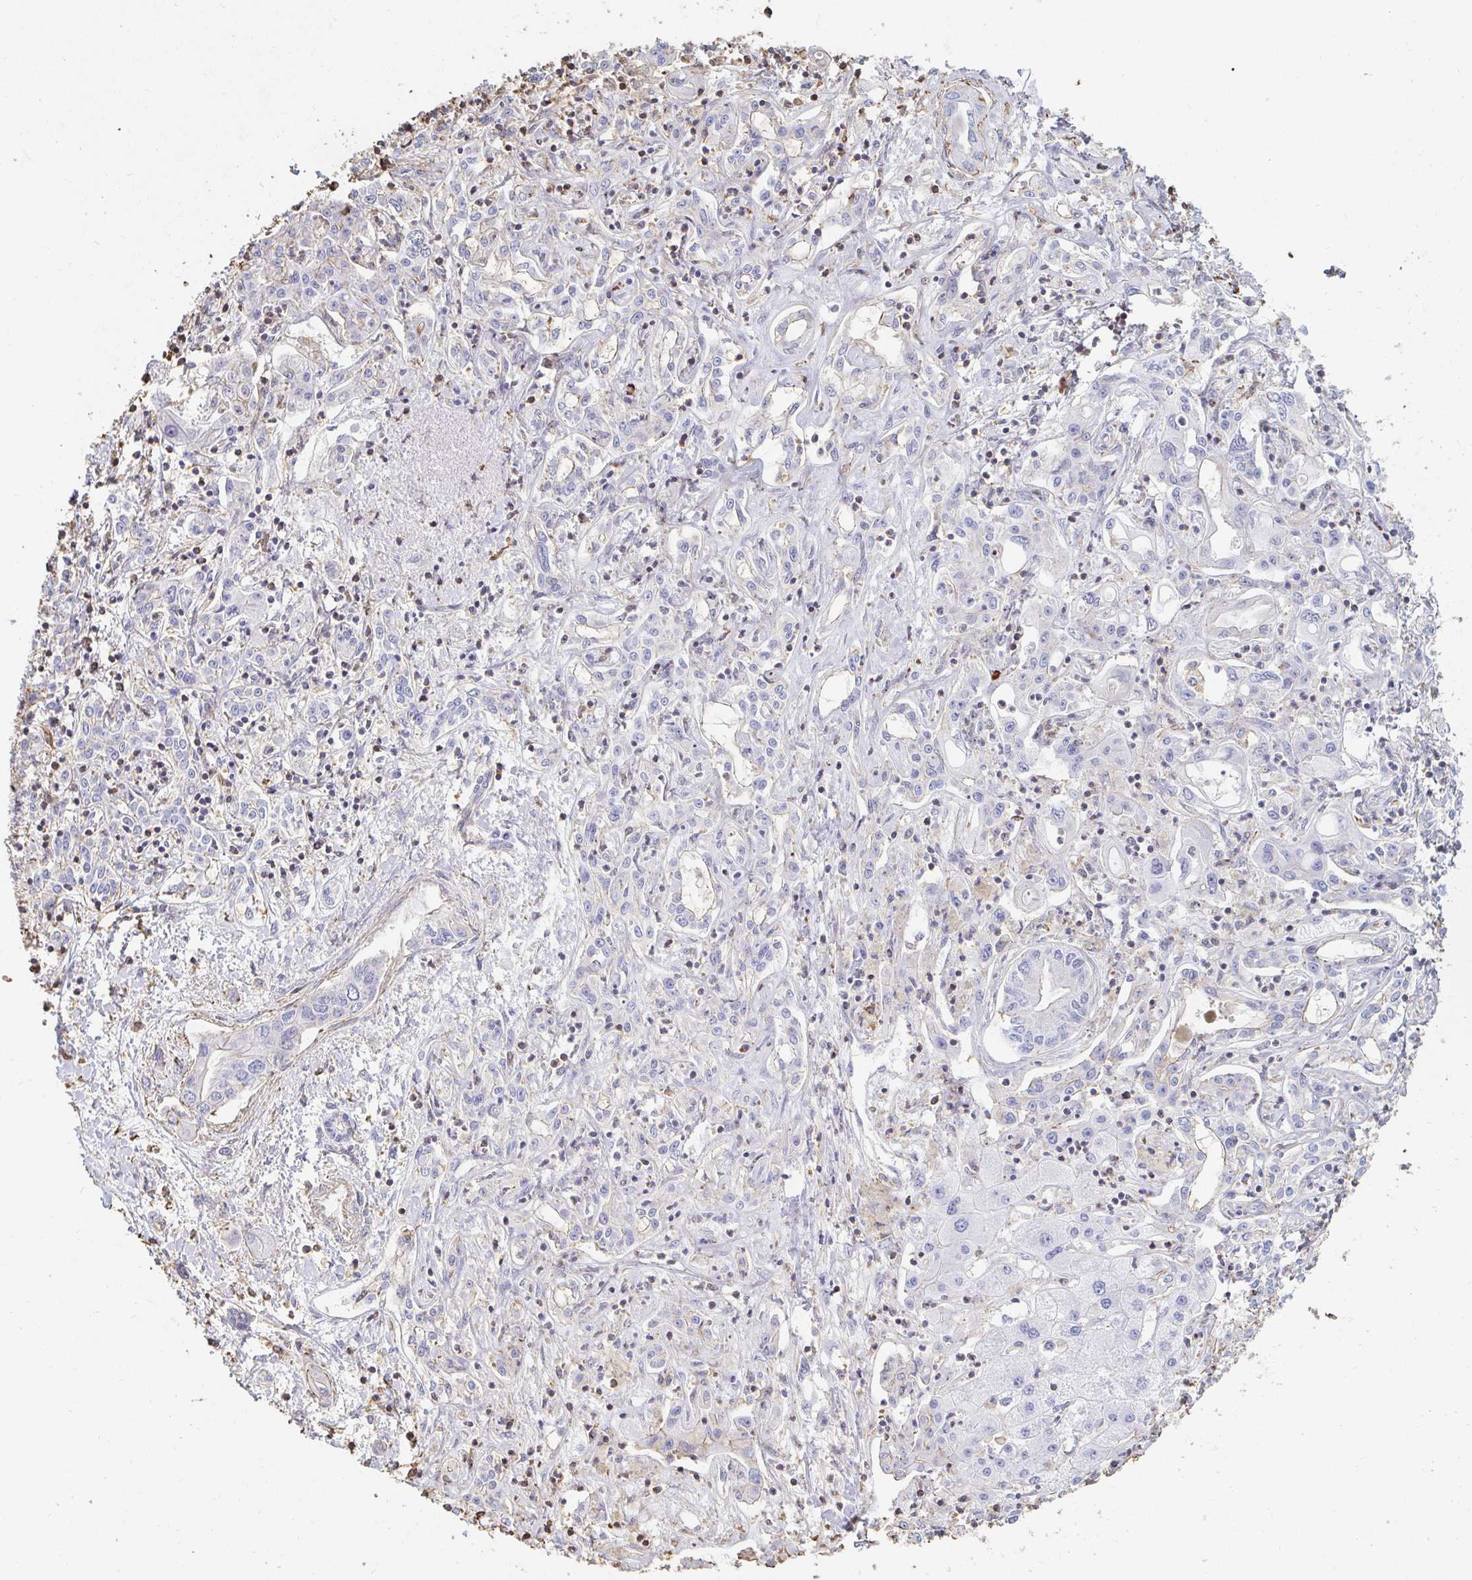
{"staining": {"intensity": "negative", "quantity": "none", "location": "none"}, "tissue": "liver cancer", "cell_type": "Tumor cells", "image_type": "cancer", "snomed": [{"axis": "morphology", "description": "Cholangiocarcinoma"}, {"axis": "topography", "description": "Liver"}], "caption": "This micrograph is of liver cancer (cholangiocarcinoma) stained with immunohistochemistry (IHC) to label a protein in brown with the nuclei are counter-stained blue. There is no staining in tumor cells.", "gene": "PTPN14", "patient": {"sex": "female", "age": 64}}